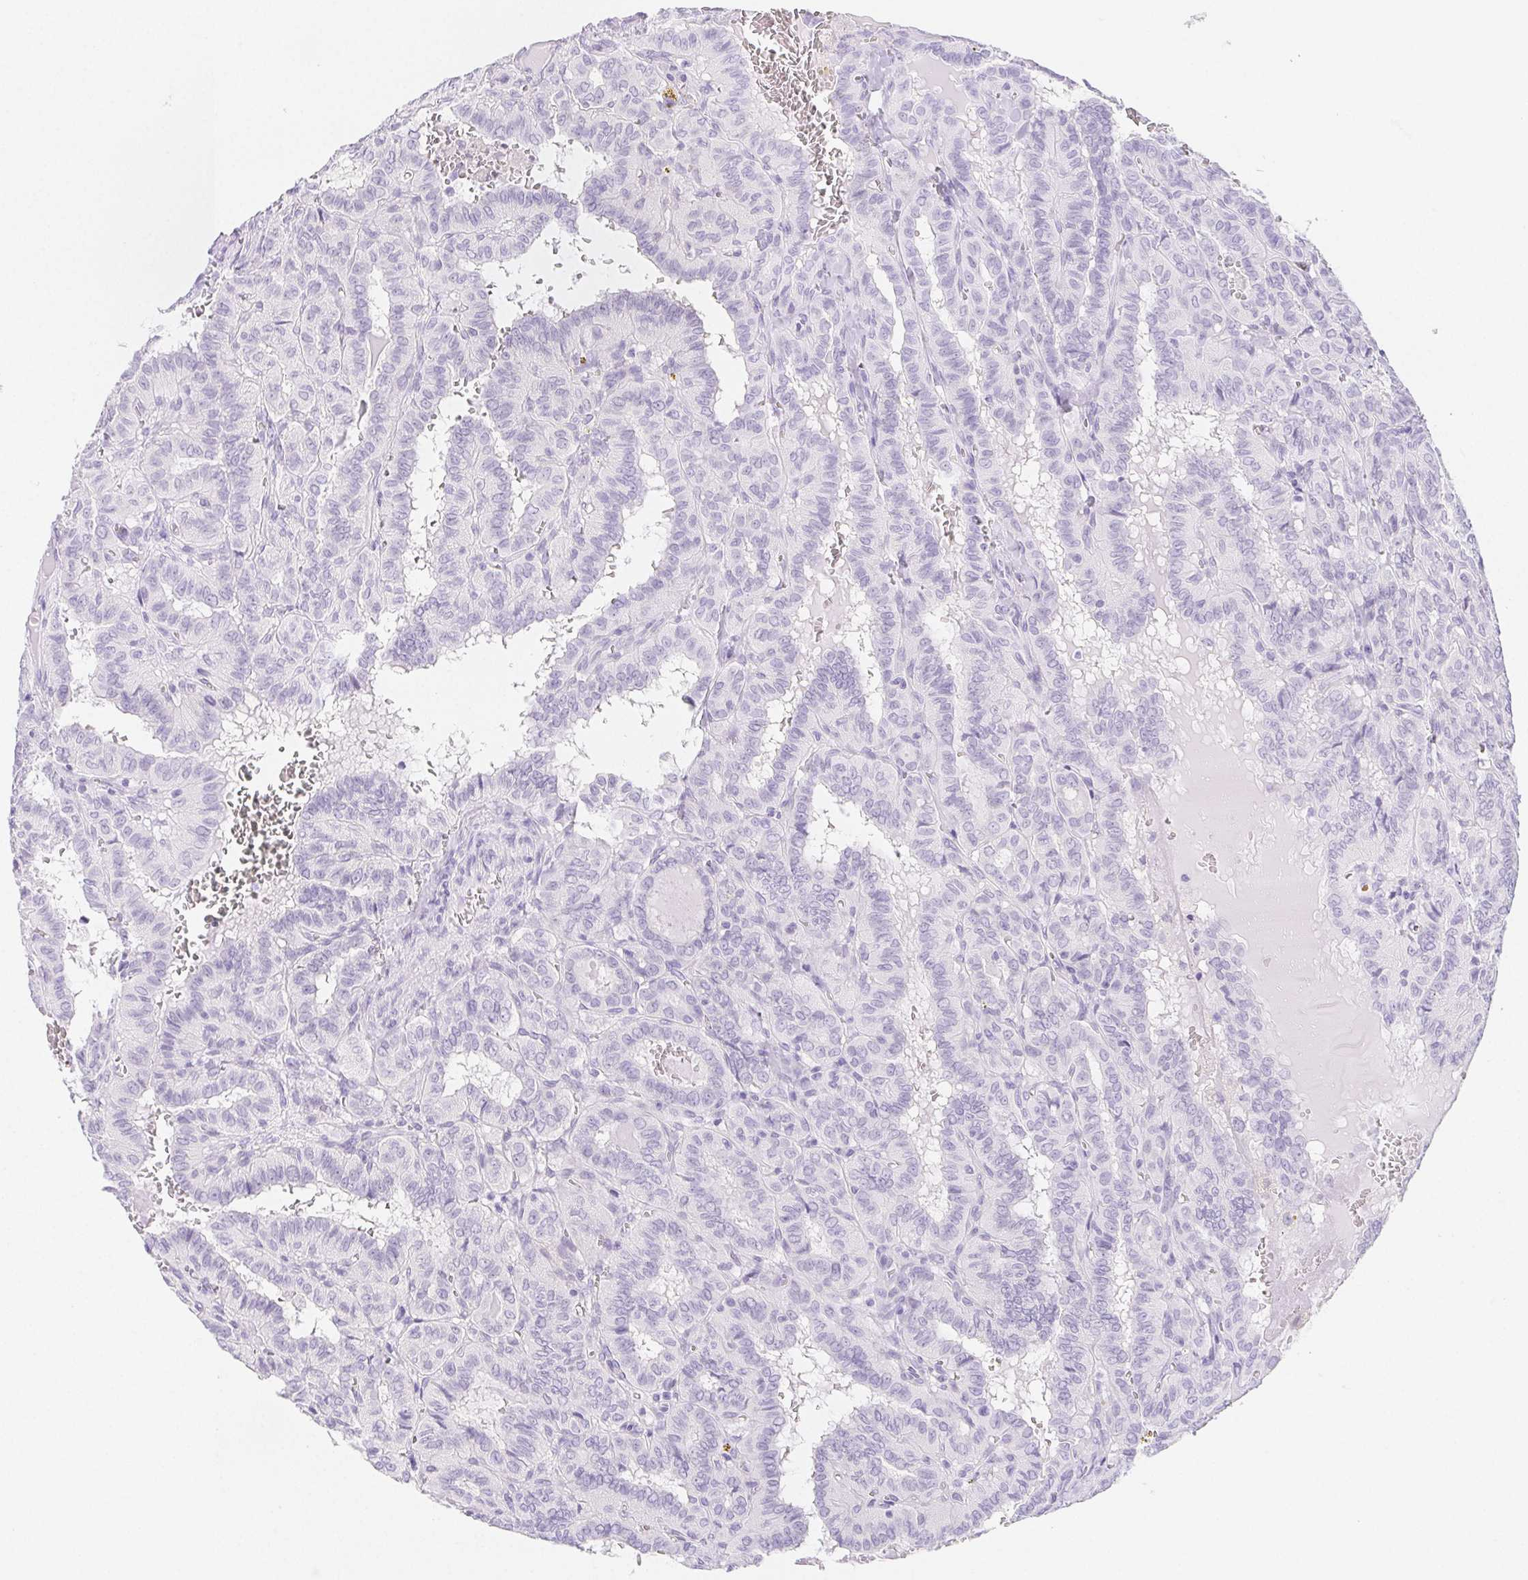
{"staining": {"intensity": "negative", "quantity": "none", "location": "none"}, "tissue": "thyroid cancer", "cell_type": "Tumor cells", "image_type": "cancer", "snomed": [{"axis": "morphology", "description": "Papillary adenocarcinoma, NOS"}, {"axis": "topography", "description": "Thyroid gland"}], "caption": "Human papillary adenocarcinoma (thyroid) stained for a protein using immunohistochemistry displays no staining in tumor cells.", "gene": "ZBBX", "patient": {"sex": "female", "age": 21}}